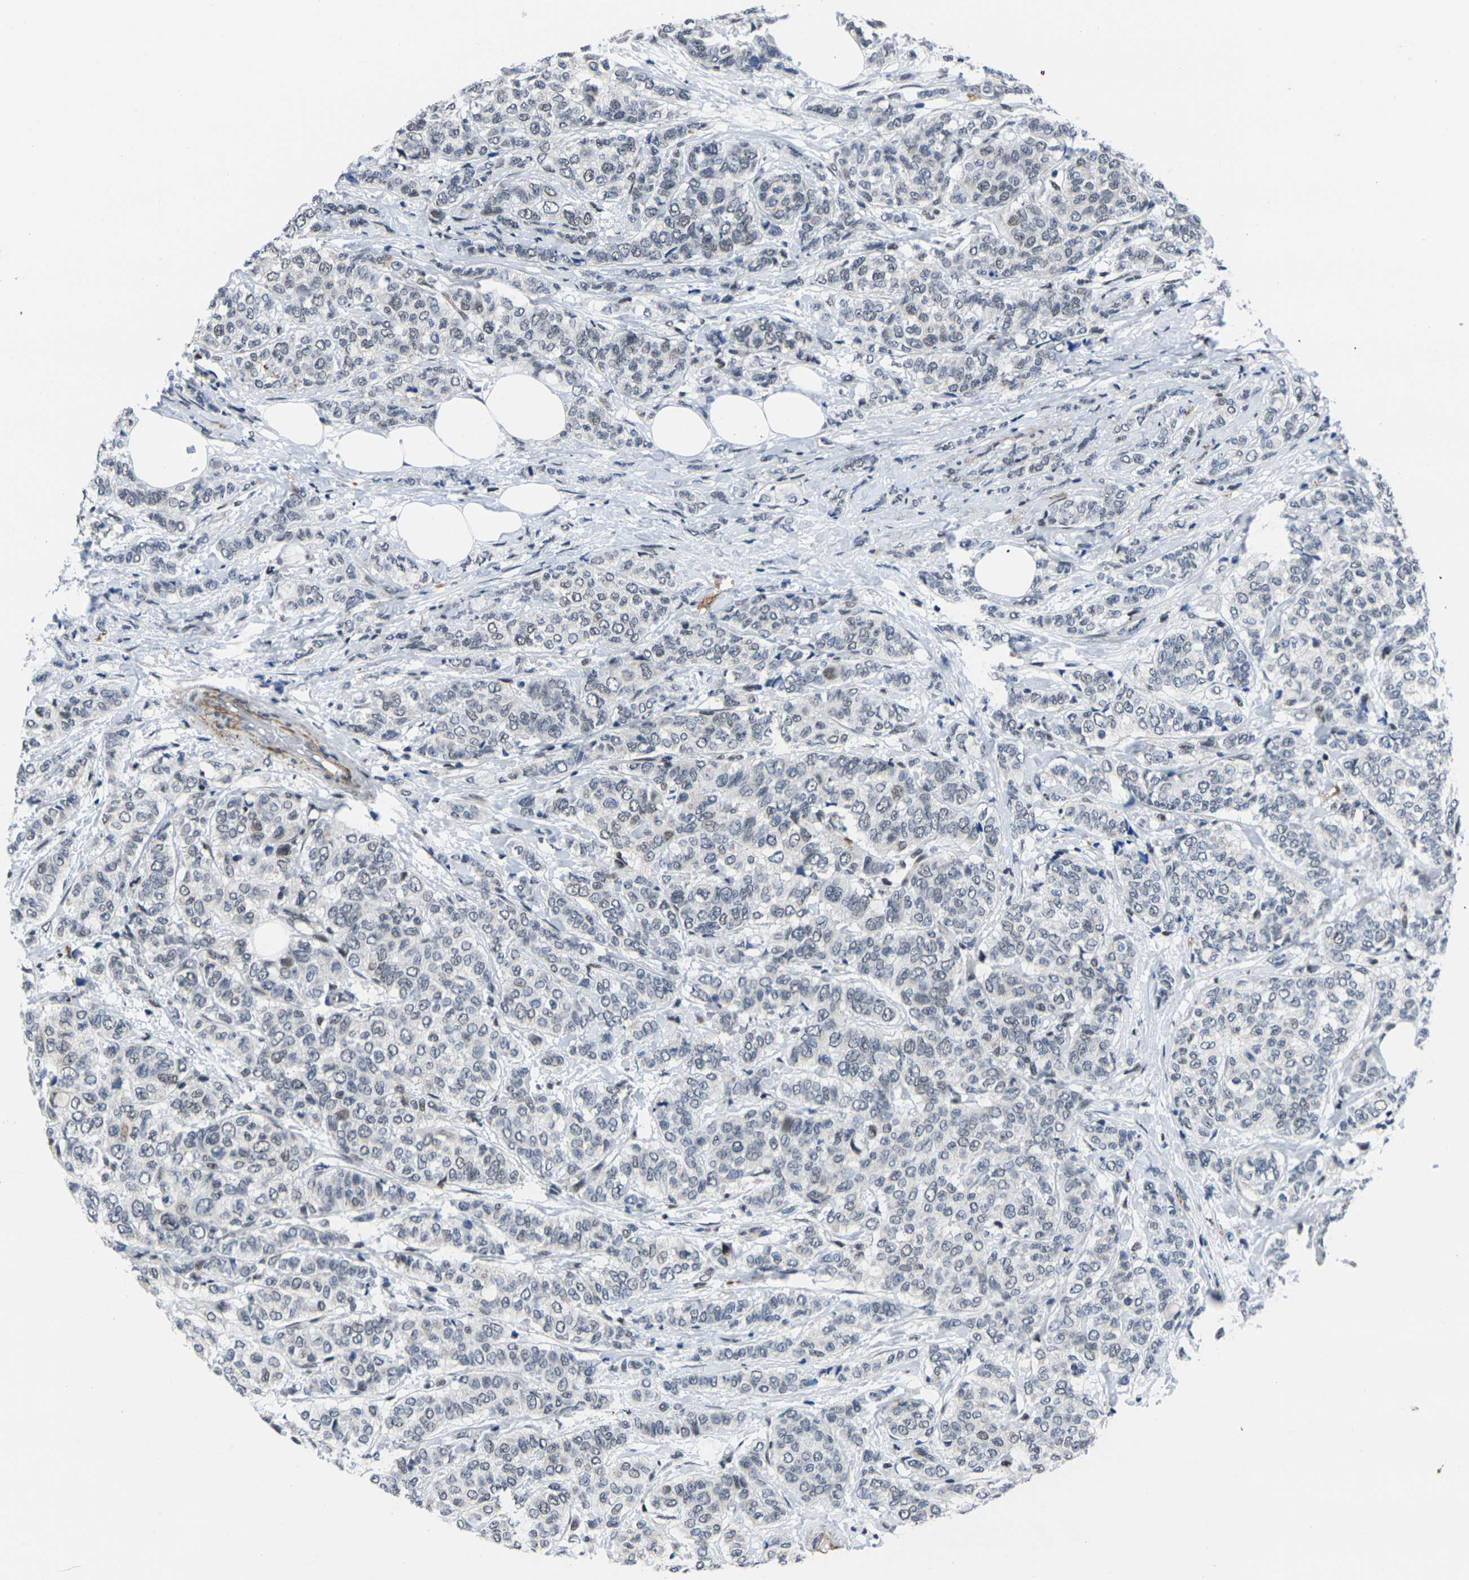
{"staining": {"intensity": "negative", "quantity": "none", "location": "none"}, "tissue": "breast cancer", "cell_type": "Tumor cells", "image_type": "cancer", "snomed": [{"axis": "morphology", "description": "Lobular carcinoma"}, {"axis": "topography", "description": "Breast"}], "caption": "Immunohistochemistry (IHC) histopathology image of human breast cancer (lobular carcinoma) stained for a protein (brown), which shows no positivity in tumor cells. (DAB immunohistochemistry (IHC) with hematoxylin counter stain).", "gene": "RBM7", "patient": {"sex": "female", "age": 60}}